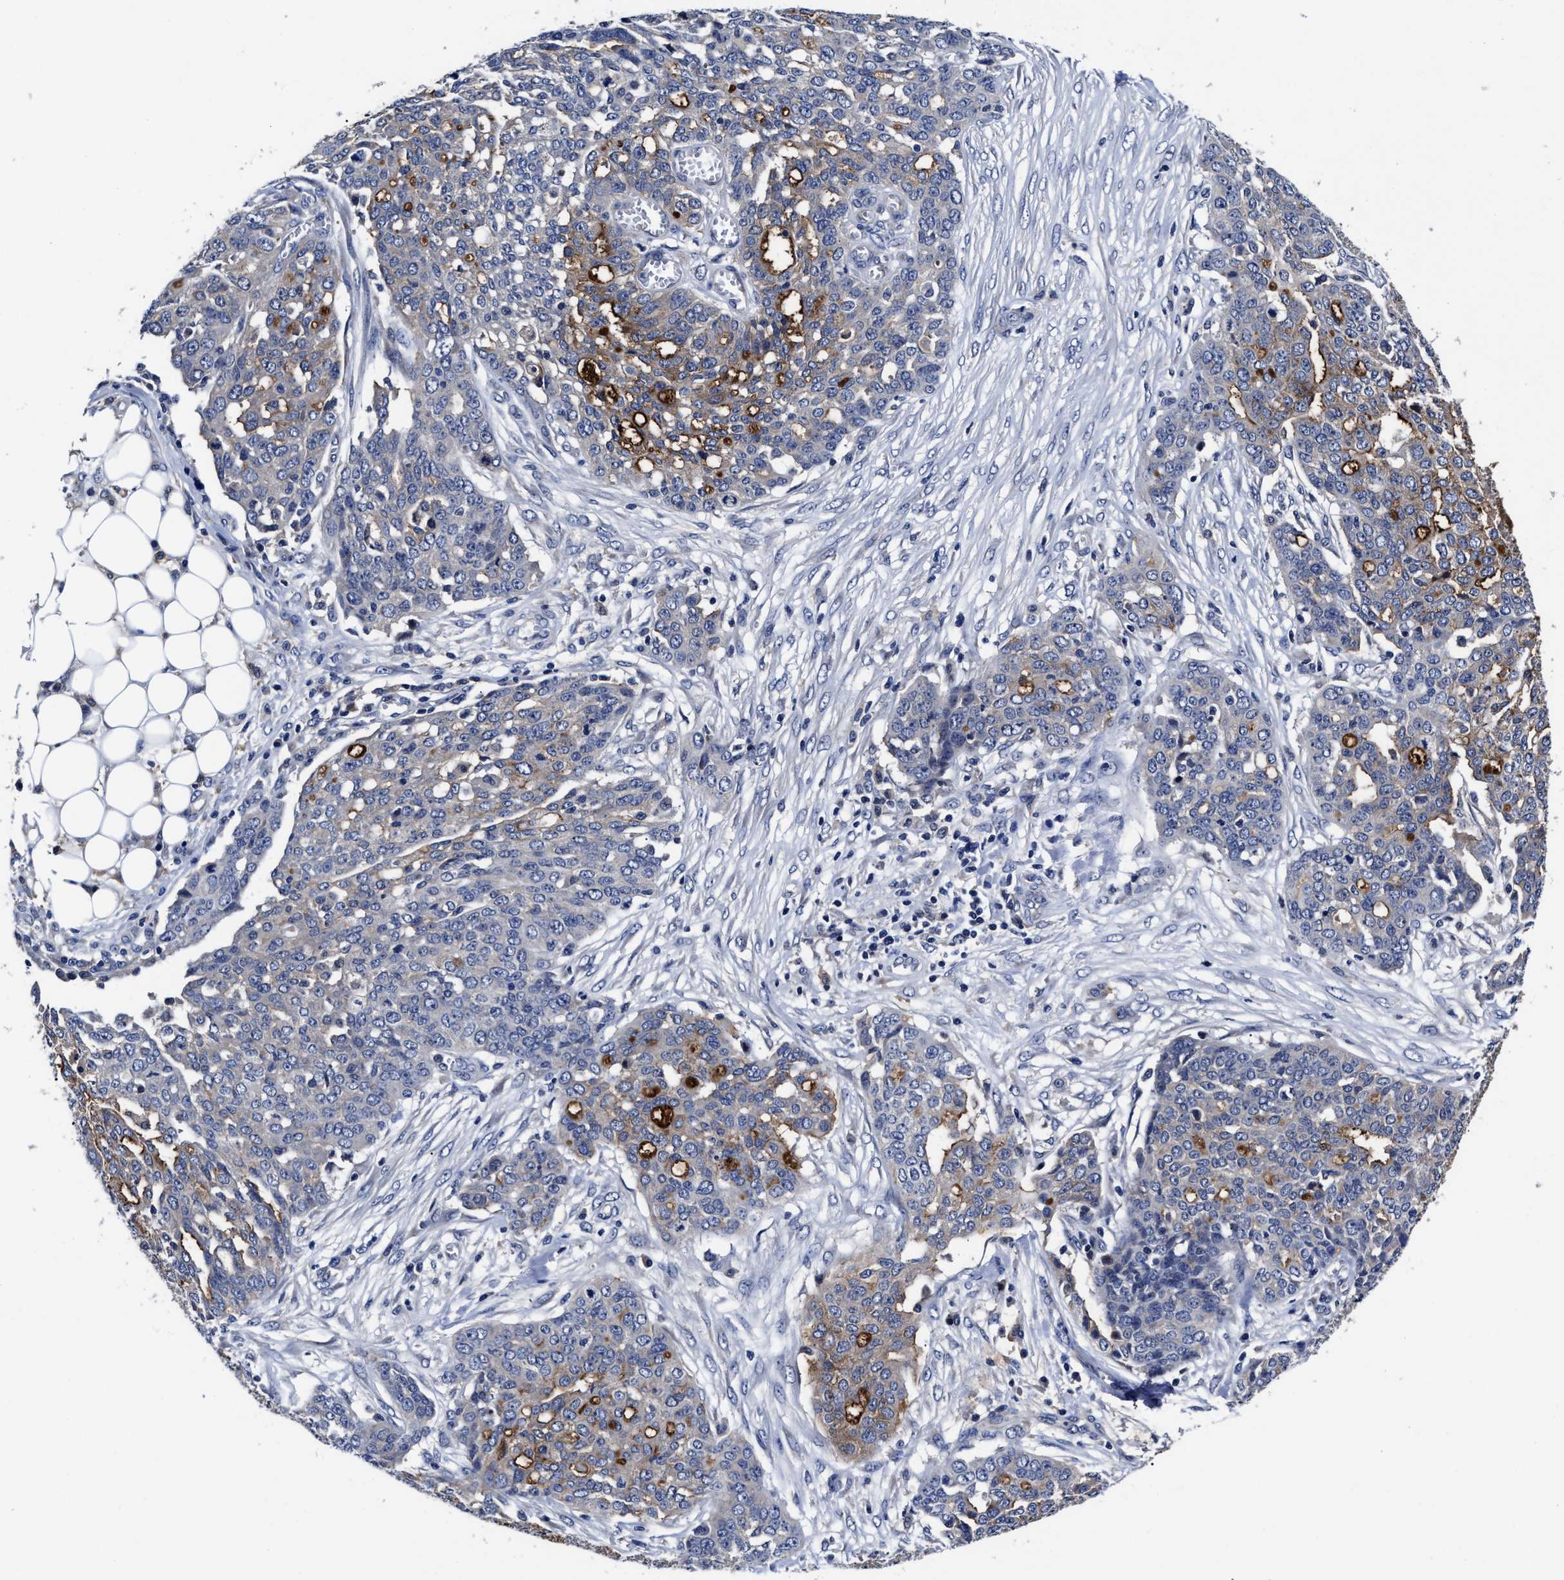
{"staining": {"intensity": "moderate", "quantity": "<25%", "location": "cytoplasmic/membranous"}, "tissue": "ovarian cancer", "cell_type": "Tumor cells", "image_type": "cancer", "snomed": [{"axis": "morphology", "description": "Cystadenocarcinoma, serous, NOS"}, {"axis": "topography", "description": "Soft tissue"}, {"axis": "topography", "description": "Ovary"}], "caption": "An IHC histopathology image of neoplastic tissue is shown. Protein staining in brown shows moderate cytoplasmic/membranous positivity in serous cystadenocarcinoma (ovarian) within tumor cells. (Brightfield microscopy of DAB IHC at high magnification).", "gene": "SOCS5", "patient": {"sex": "female", "age": 57}}